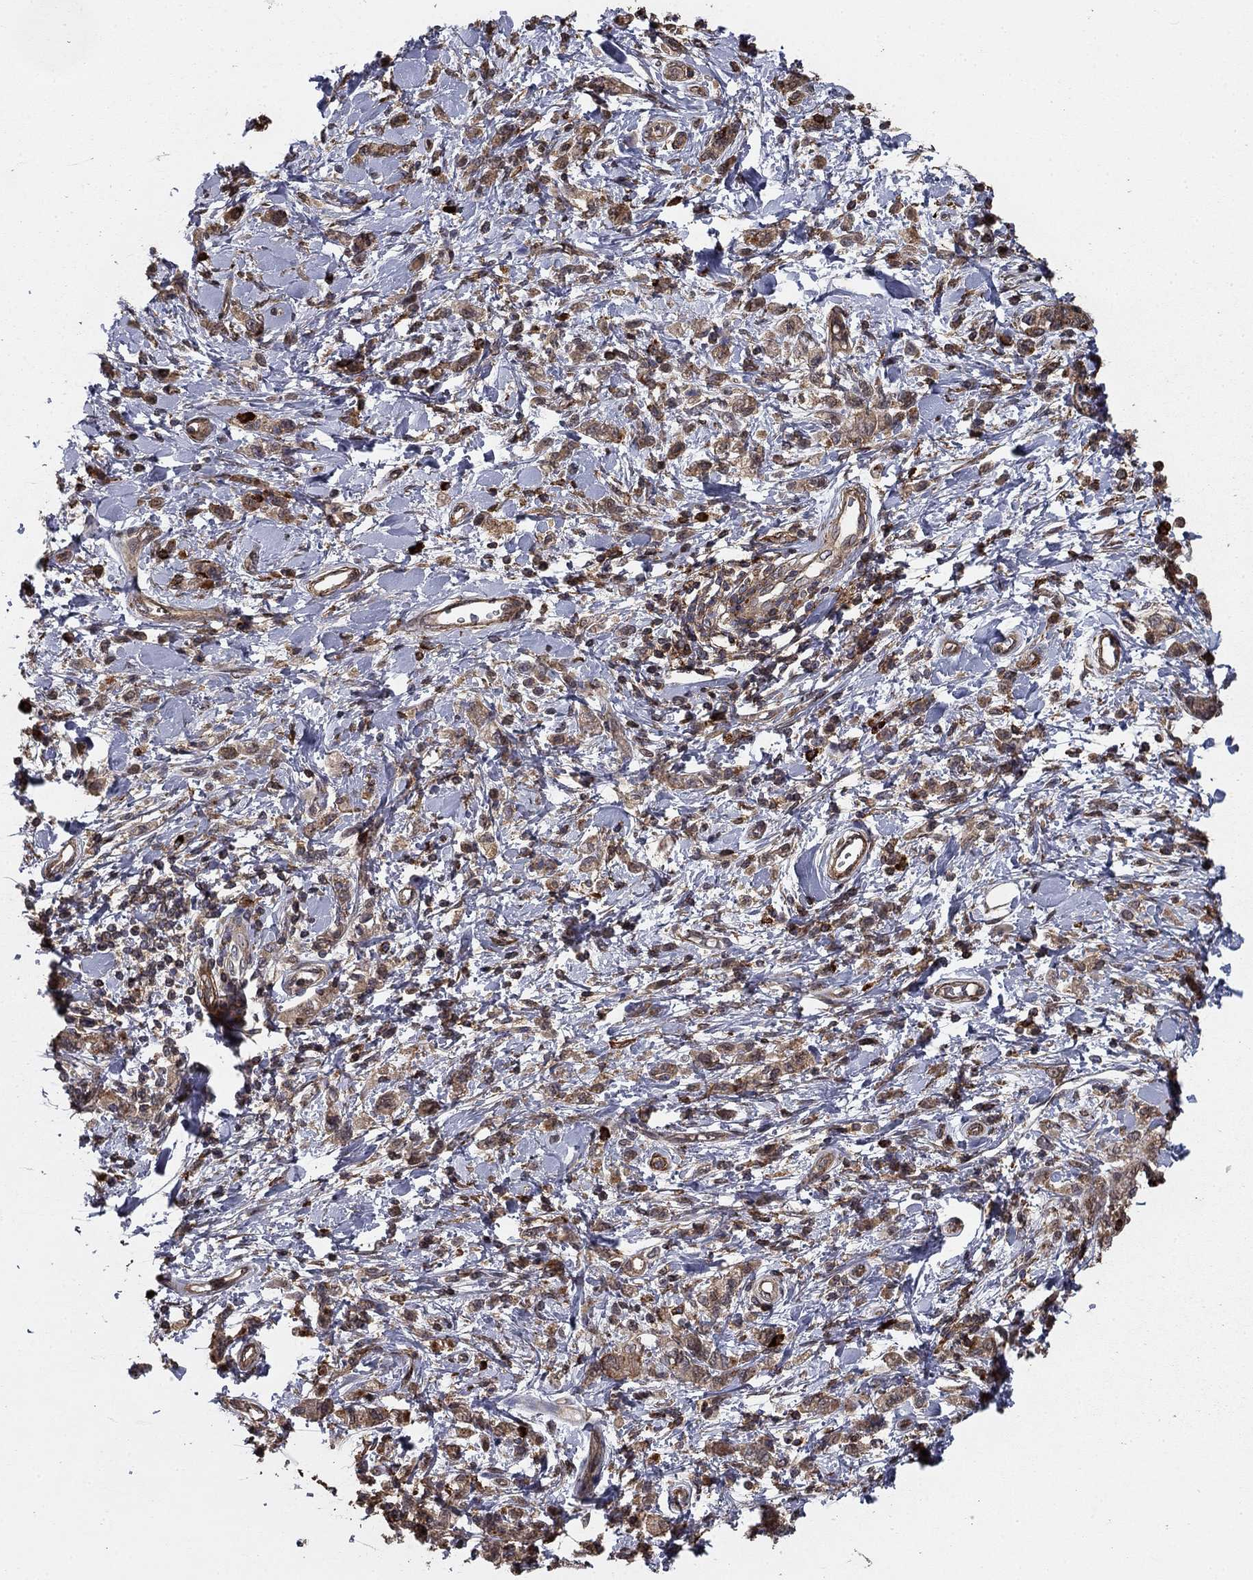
{"staining": {"intensity": "weak", "quantity": "25%-75%", "location": "cytoplasmic/membranous"}, "tissue": "stomach cancer", "cell_type": "Tumor cells", "image_type": "cancer", "snomed": [{"axis": "morphology", "description": "Adenocarcinoma, NOS"}, {"axis": "topography", "description": "Stomach"}], "caption": "Human stomach adenocarcinoma stained with a brown dye displays weak cytoplasmic/membranous positive positivity in approximately 25%-75% of tumor cells.", "gene": "HABP4", "patient": {"sex": "male", "age": 77}}